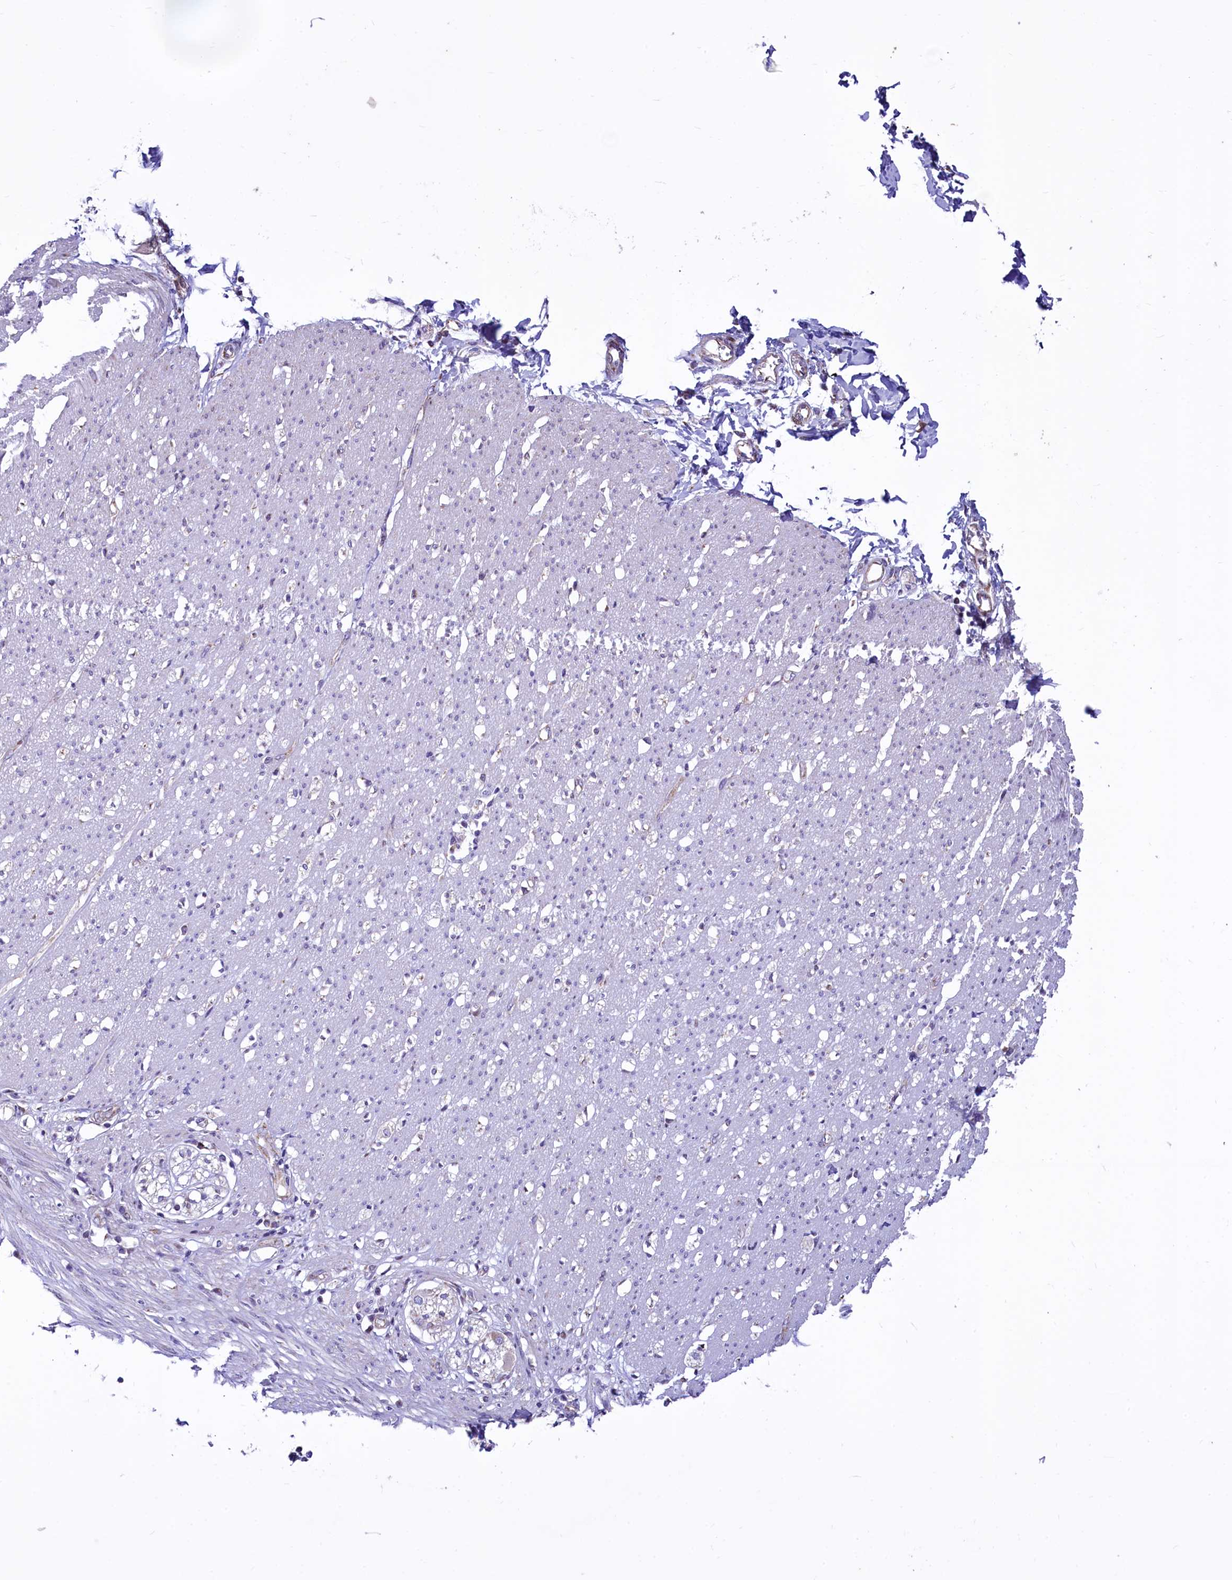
{"staining": {"intensity": "moderate", "quantity": "<25%", "location": "cytoplasmic/membranous"}, "tissue": "smooth muscle", "cell_type": "Smooth muscle cells", "image_type": "normal", "snomed": [{"axis": "morphology", "description": "Normal tissue, NOS"}, {"axis": "morphology", "description": "Adenocarcinoma, NOS"}, {"axis": "topography", "description": "Colon"}, {"axis": "topography", "description": "Peripheral nerve tissue"}], "caption": "Brown immunohistochemical staining in benign smooth muscle shows moderate cytoplasmic/membranous expression in about <25% of smooth muscle cells.", "gene": "VWCE", "patient": {"sex": "male", "age": 14}}